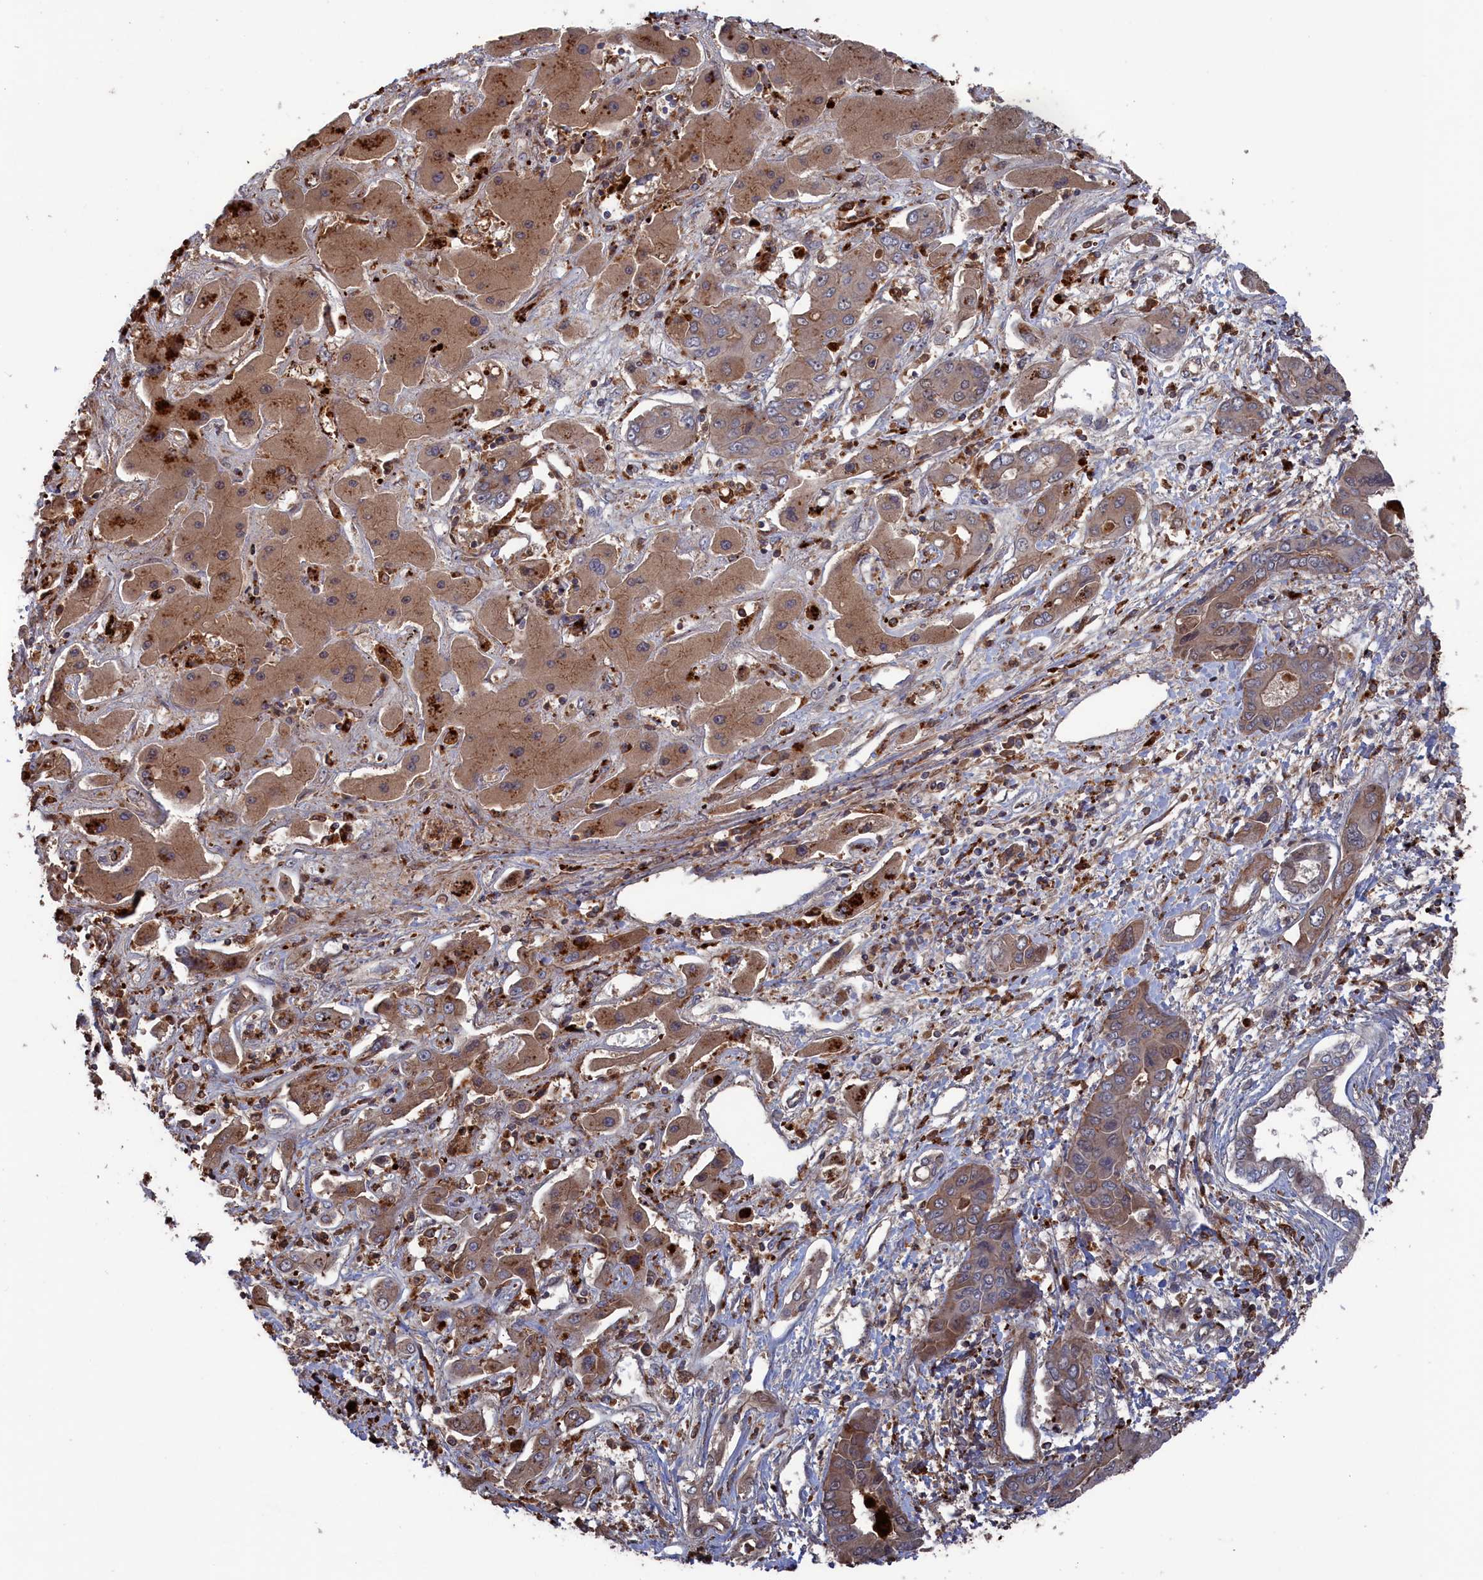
{"staining": {"intensity": "moderate", "quantity": ">75%", "location": "cytoplasmic/membranous"}, "tissue": "liver cancer", "cell_type": "Tumor cells", "image_type": "cancer", "snomed": [{"axis": "morphology", "description": "Cholangiocarcinoma"}, {"axis": "topography", "description": "Liver"}], "caption": "Immunohistochemical staining of liver cholangiocarcinoma displays moderate cytoplasmic/membranous protein expression in approximately >75% of tumor cells.", "gene": "PLA2G15", "patient": {"sex": "male", "age": 67}}